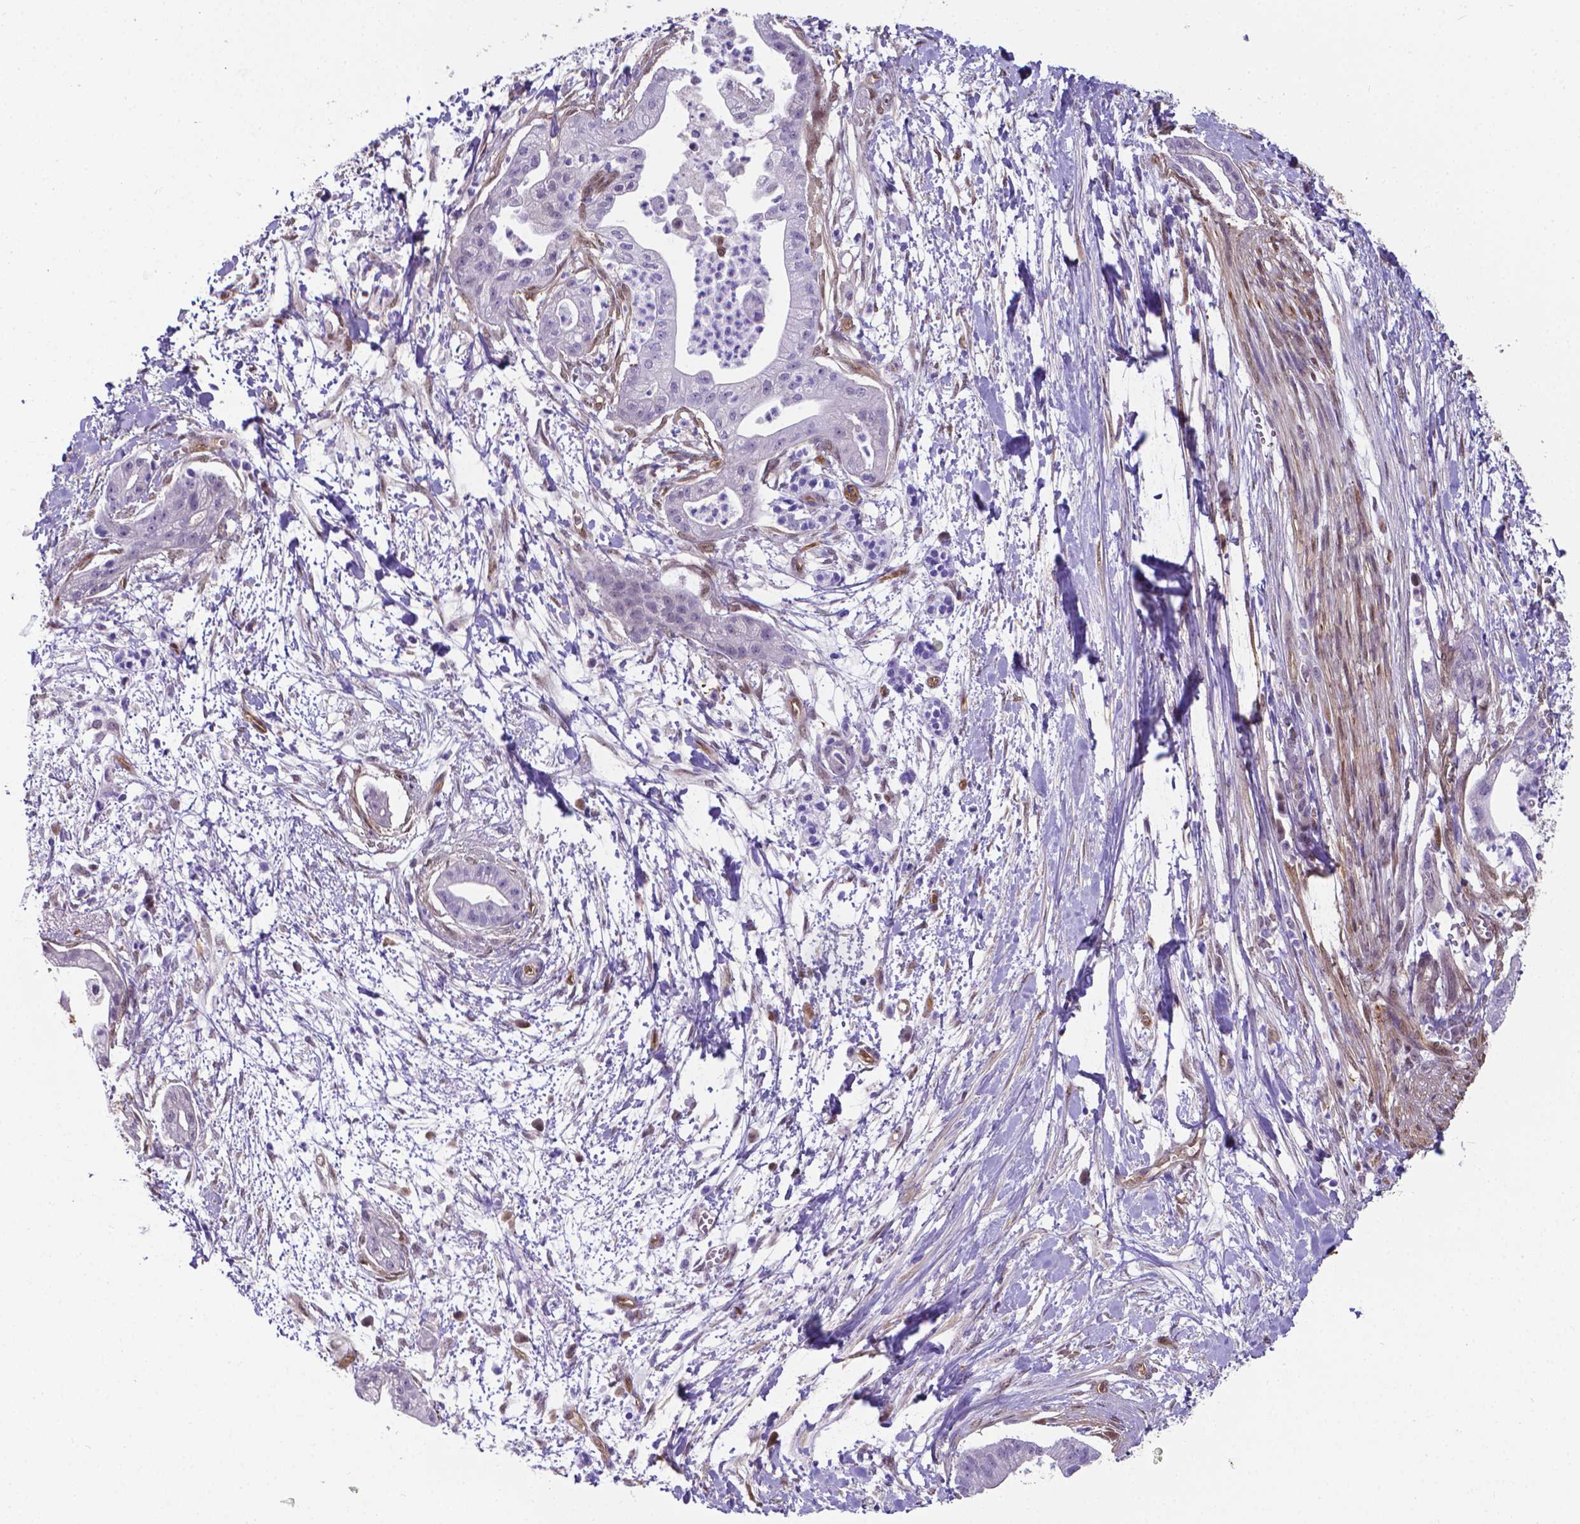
{"staining": {"intensity": "negative", "quantity": "none", "location": "none"}, "tissue": "pancreatic cancer", "cell_type": "Tumor cells", "image_type": "cancer", "snomed": [{"axis": "morphology", "description": "Normal tissue, NOS"}, {"axis": "morphology", "description": "Adenocarcinoma, NOS"}, {"axis": "topography", "description": "Lymph node"}, {"axis": "topography", "description": "Pancreas"}], "caption": "IHC of human pancreatic adenocarcinoma shows no expression in tumor cells.", "gene": "CLIC4", "patient": {"sex": "female", "age": 58}}